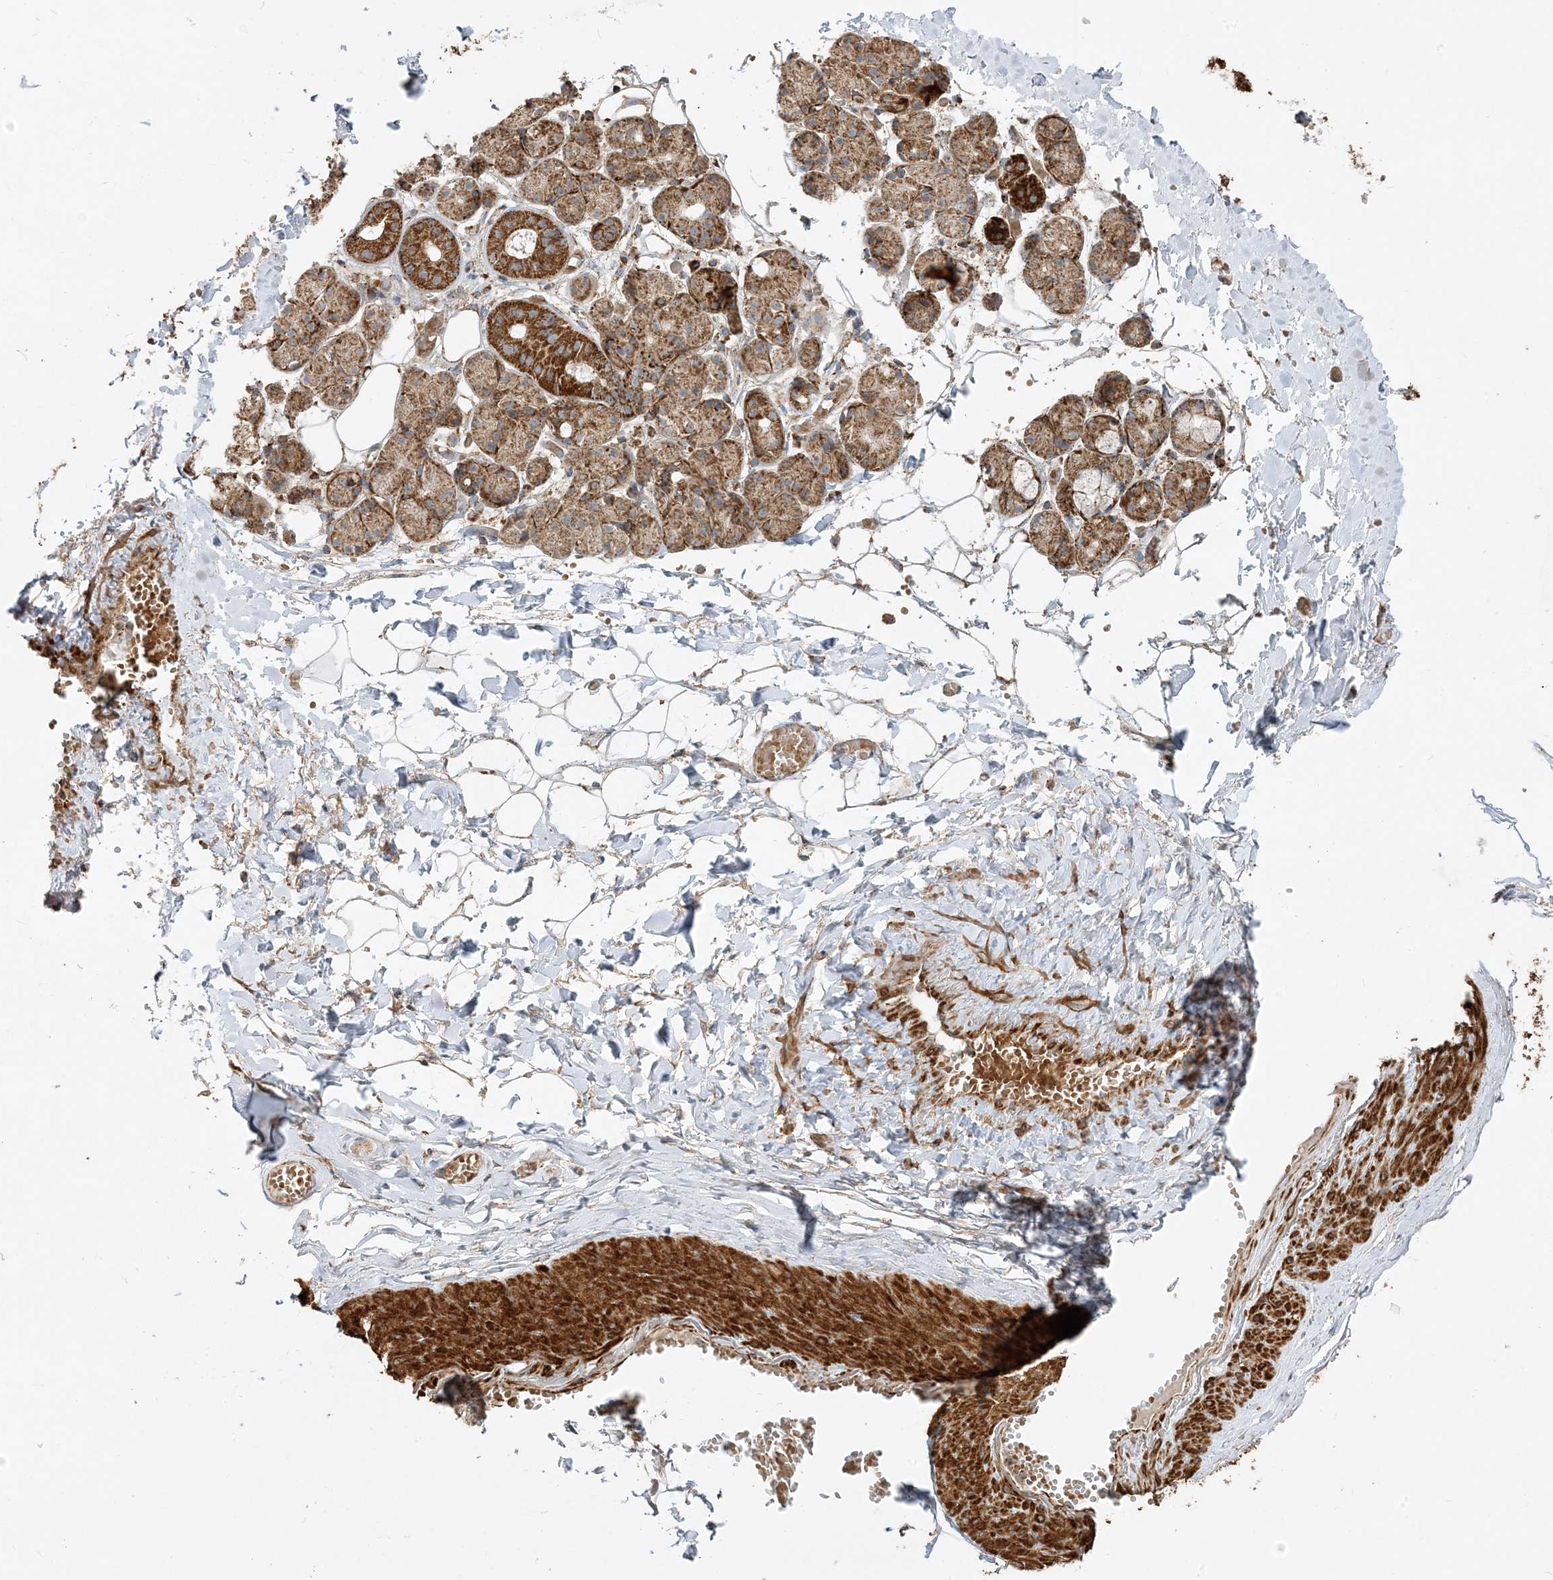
{"staining": {"intensity": "strong", "quantity": "<25%", "location": "cytoplasmic/membranous"}, "tissue": "salivary gland", "cell_type": "Glandular cells", "image_type": "normal", "snomed": [{"axis": "morphology", "description": "Normal tissue, NOS"}, {"axis": "topography", "description": "Salivary gland"}], "caption": "DAB immunohistochemical staining of benign salivary gland reveals strong cytoplasmic/membranous protein staining in about <25% of glandular cells. (IHC, brightfield microscopy, high magnification).", "gene": "AARS2", "patient": {"sex": "male", "age": 63}}